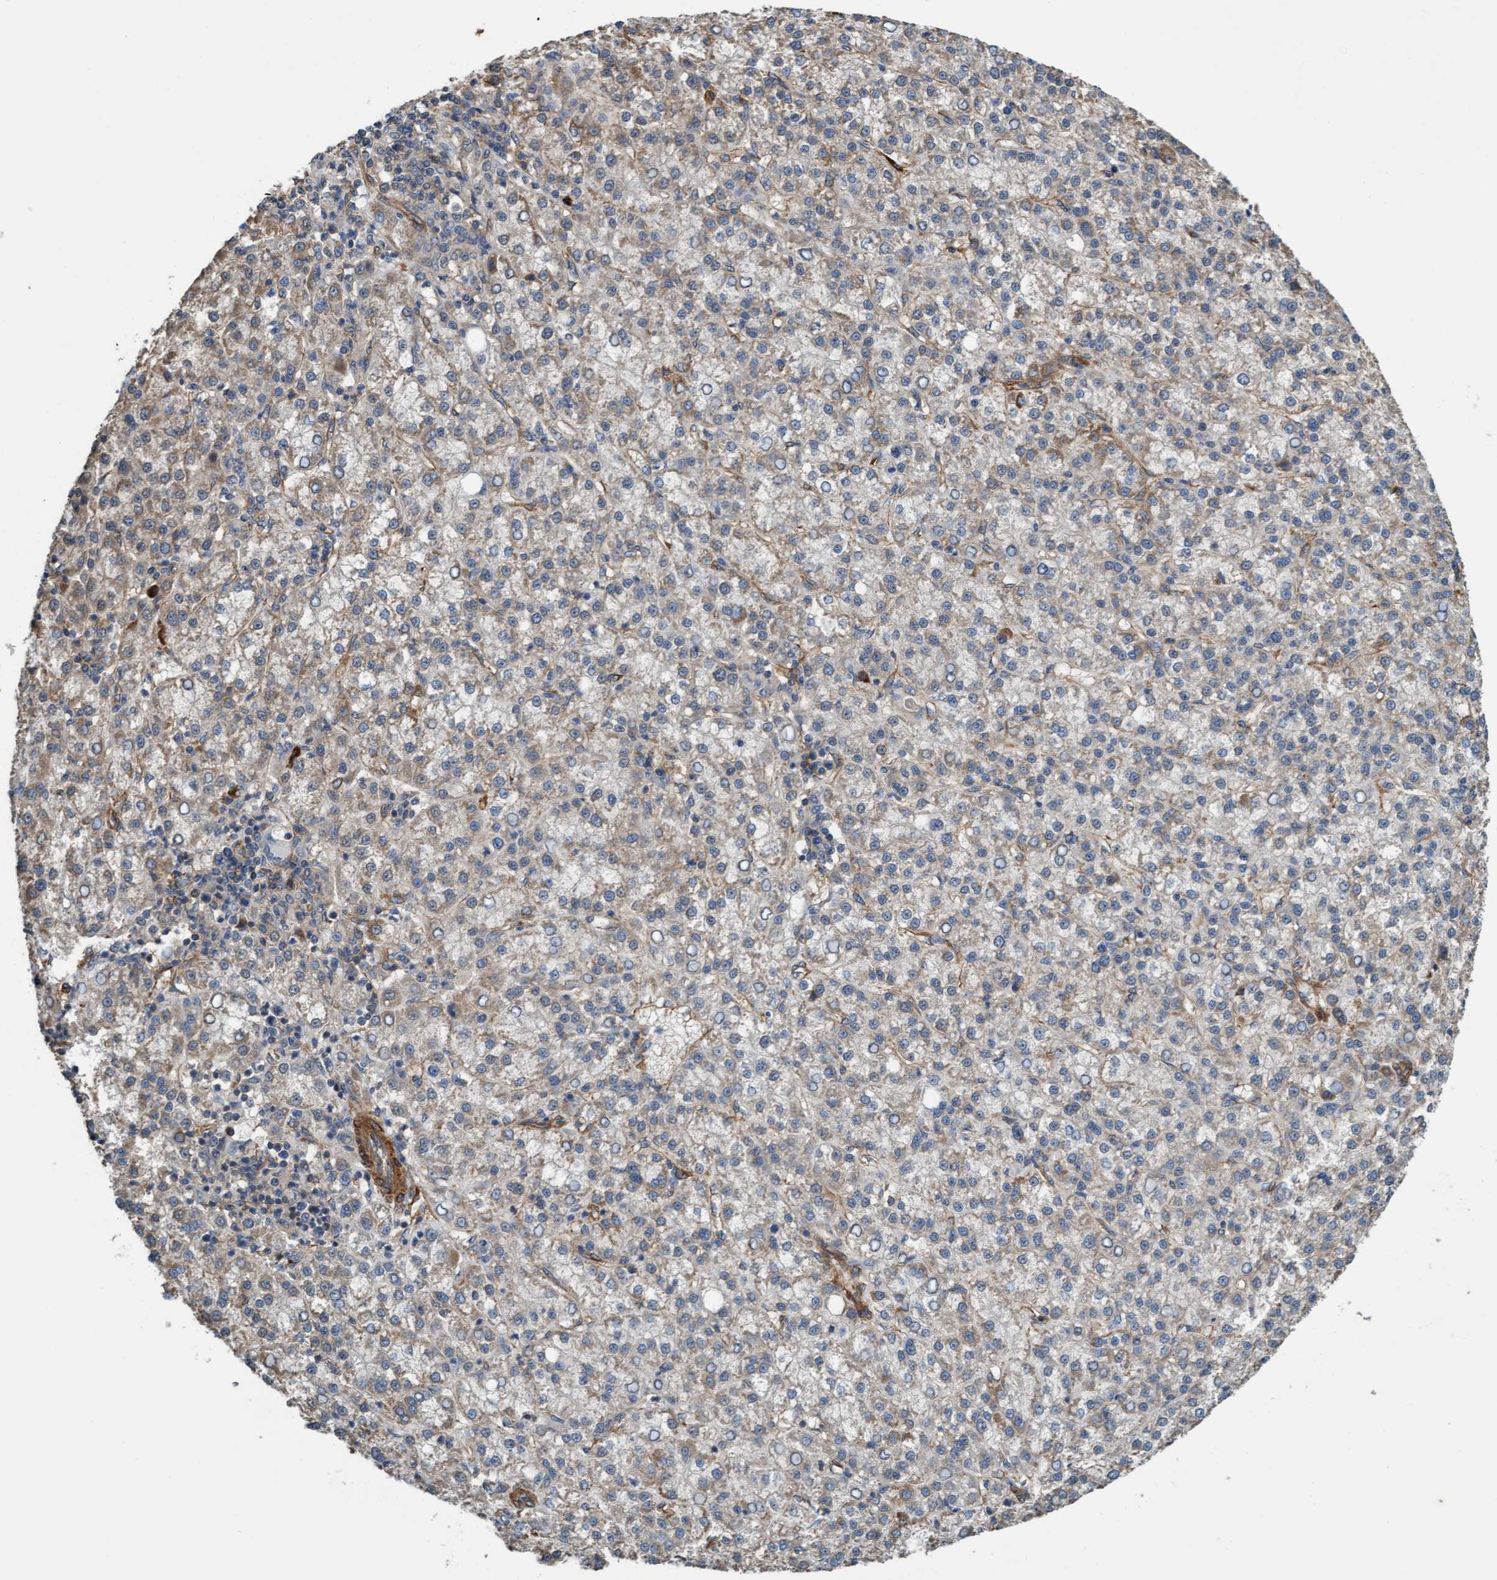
{"staining": {"intensity": "weak", "quantity": "<25%", "location": "cytoplasmic/membranous"}, "tissue": "liver cancer", "cell_type": "Tumor cells", "image_type": "cancer", "snomed": [{"axis": "morphology", "description": "Carcinoma, Hepatocellular, NOS"}, {"axis": "topography", "description": "Liver"}], "caption": "High magnification brightfield microscopy of liver cancer stained with DAB (3,3'-diaminobenzidine) (brown) and counterstained with hematoxylin (blue): tumor cells show no significant staining. (DAB immunohistochemistry visualized using brightfield microscopy, high magnification).", "gene": "FMNL3", "patient": {"sex": "female", "age": 58}}